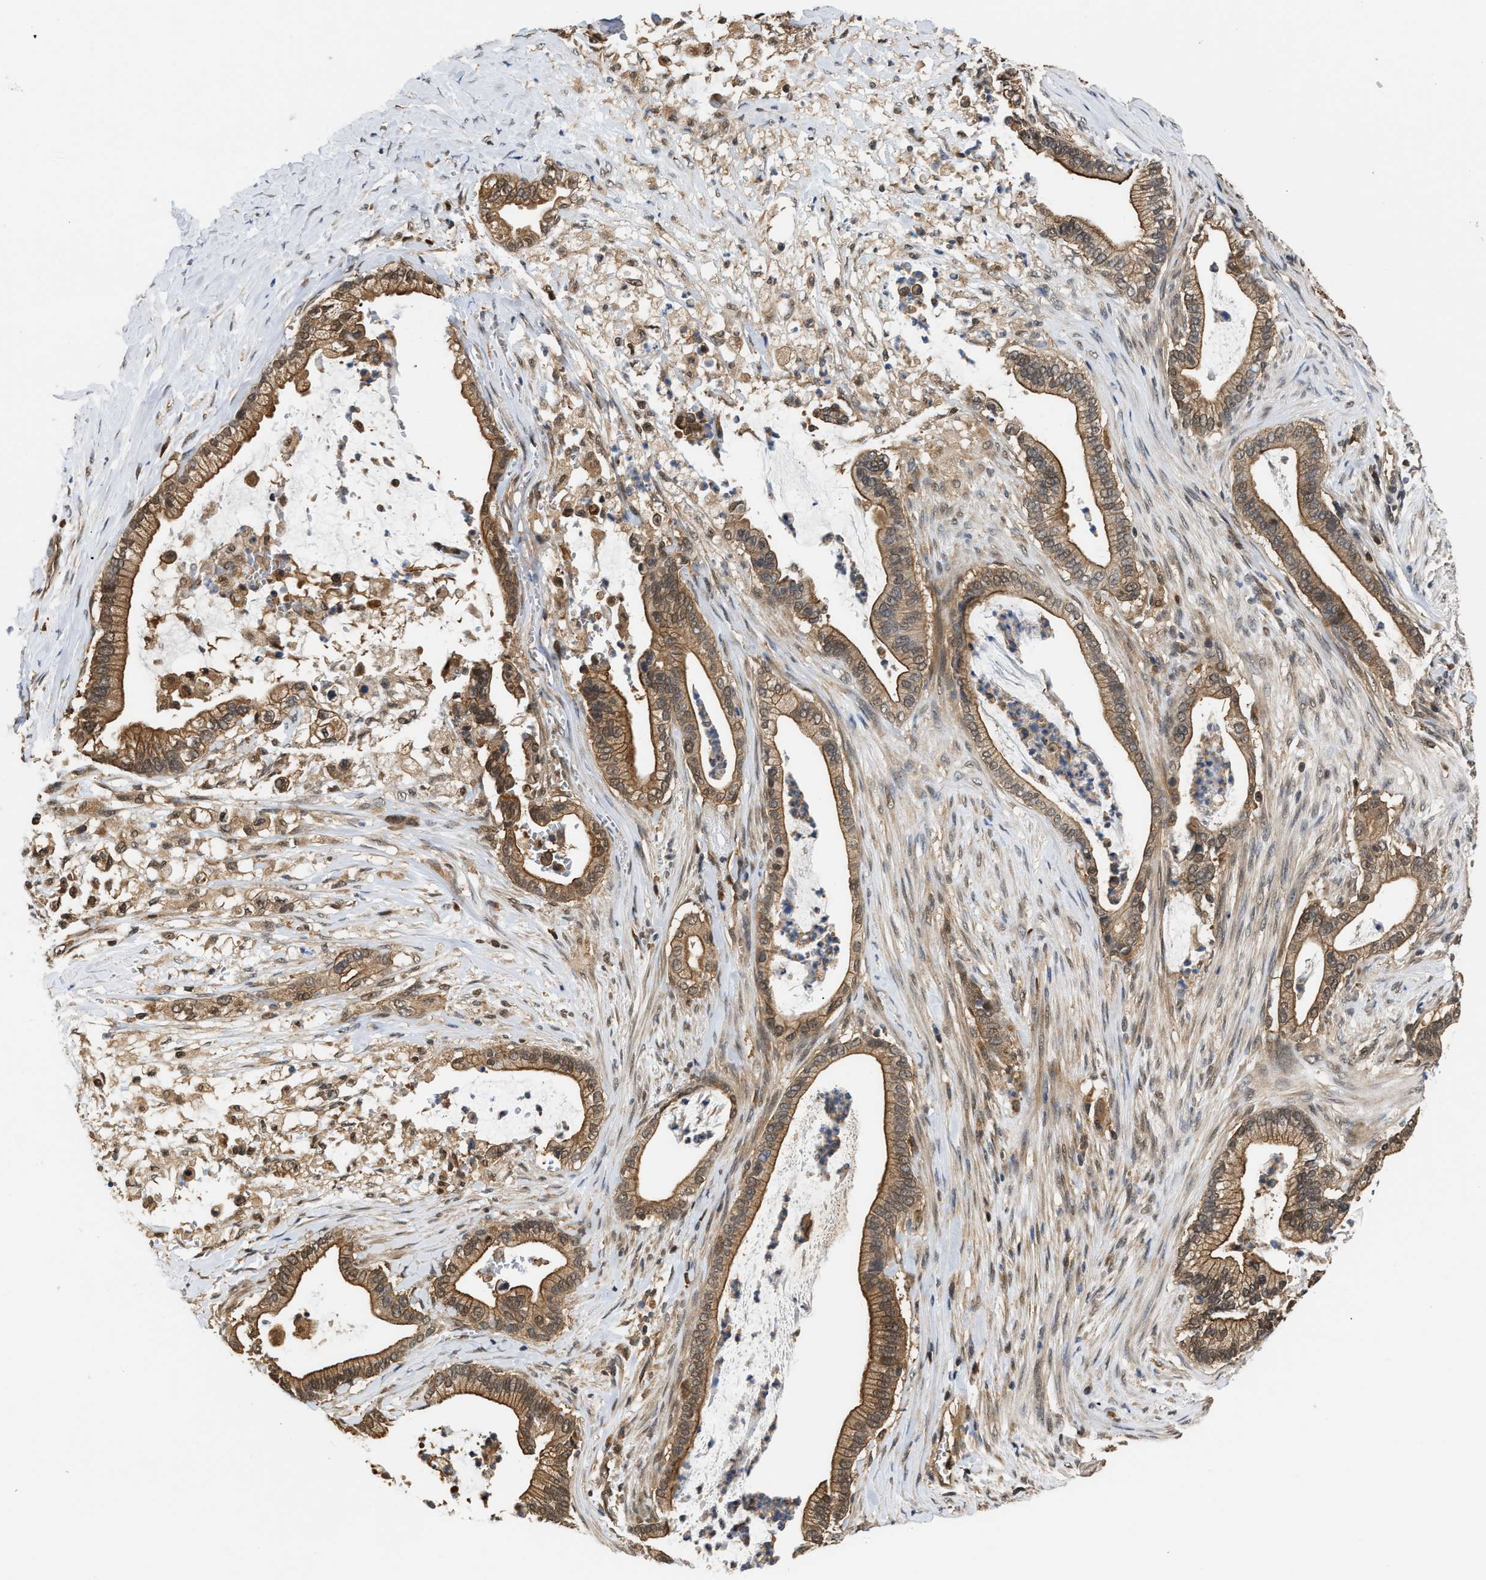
{"staining": {"intensity": "moderate", "quantity": ">75%", "location": "cytoplasmic/membranous,nuclear"}, "tissue": "pancreatic cancer", "cell_type": "Tumor cells", "image_type": "cancer", "snomed": [{"axis": "morphology", "description": "Adenocarcinoma, NOS"}, {"axis": "topography", "description": "Pancreas"}], "caption": "Human pancreatic adenocarcinoma stained for a protein (brown) displays moderate cytoplasmic/membranous and nuclear positive positivity in about >75% of tumor cells.", "gene": "SCAI", "patient": {"sex": "male", "age": 69}}